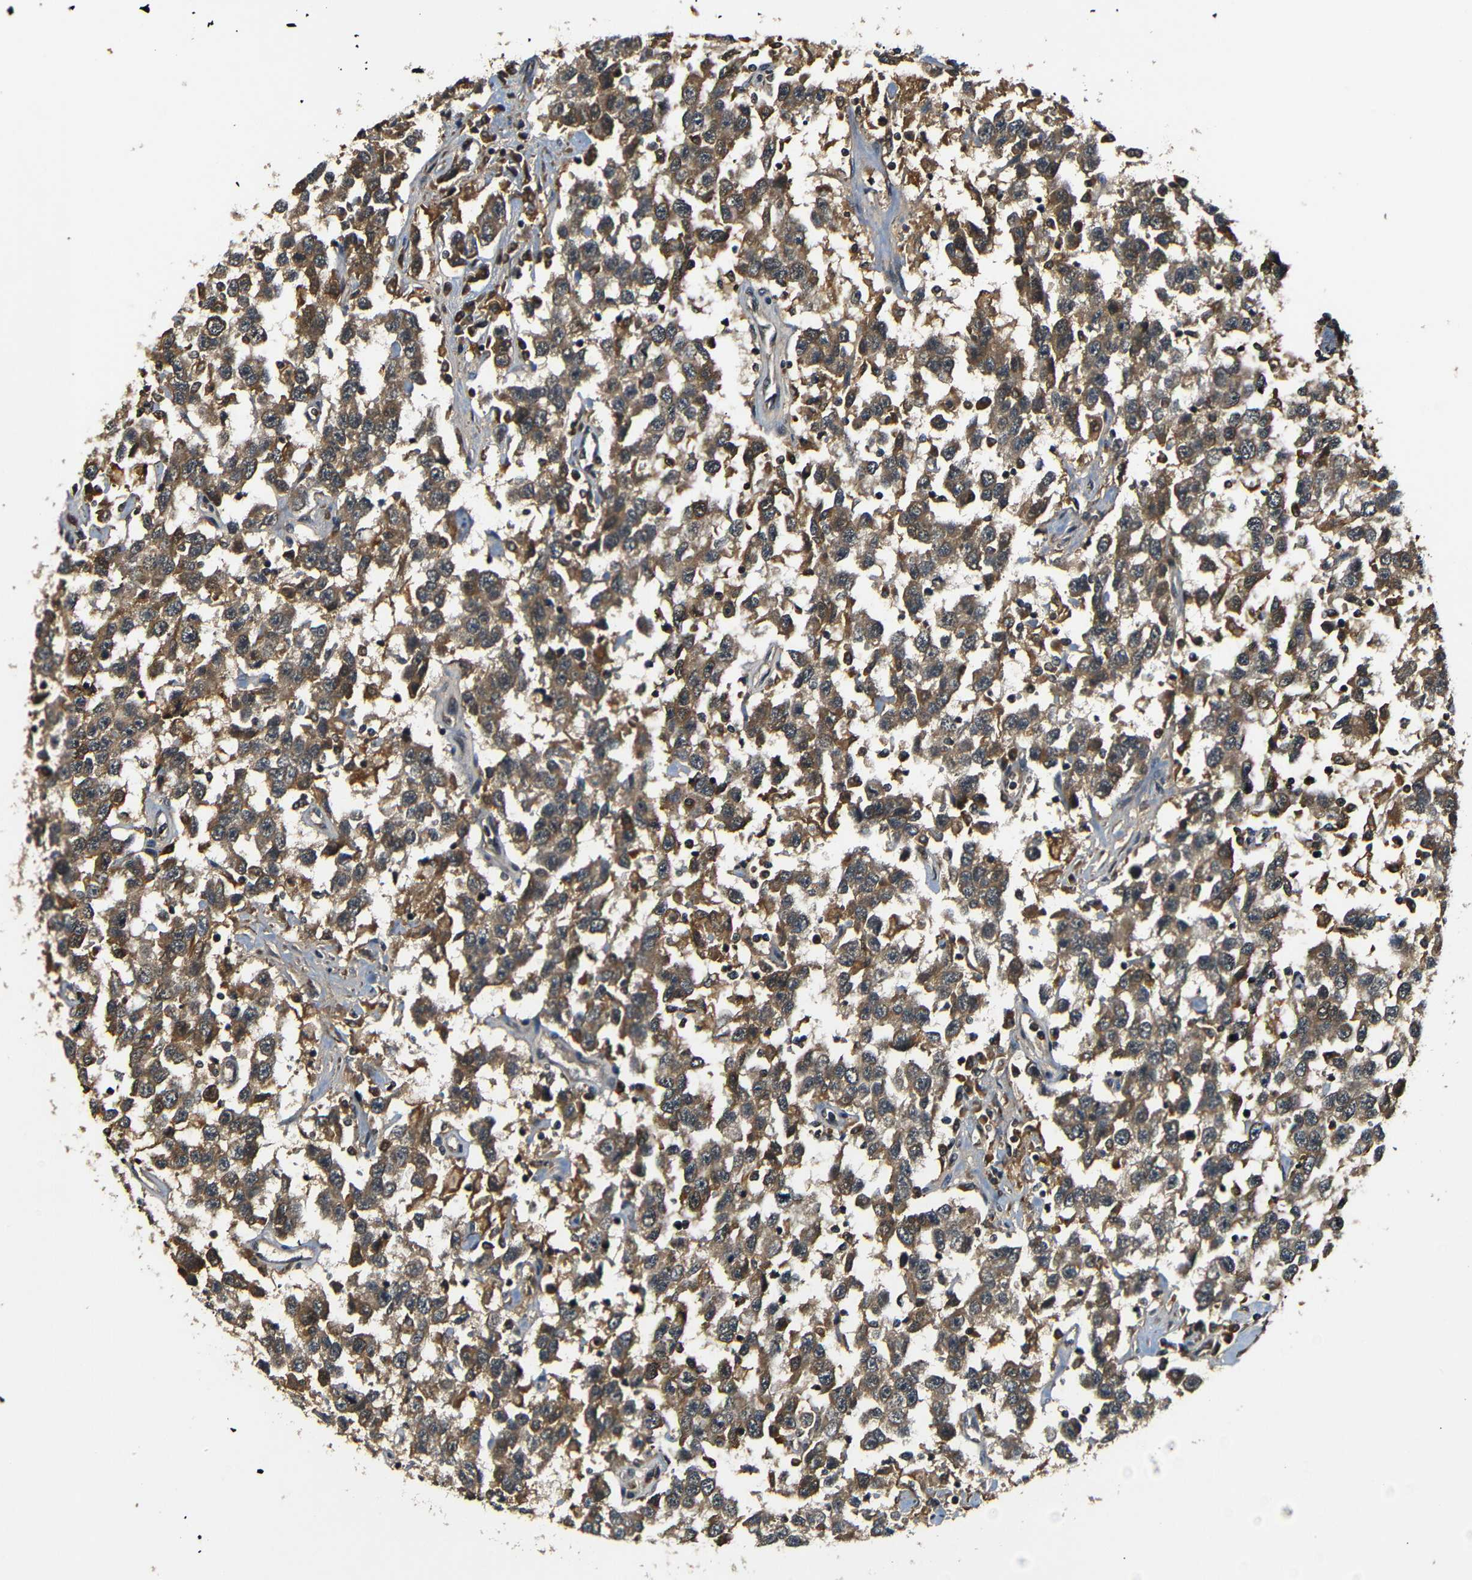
{"staining": {"intensity": "moderate", "quantity": ">75%", "location": "cytoplasmic/membranous"}, "tissue": "testis cancer", "cell_type": "Tumor cells", "image_type": "cancer", "snomed": [{"axis": "morphology", "description": "Seminoma, NOS"}, {"axis": "topography", "description": "Testis"}], "caption": "Immunohistochemistry (IHC) image of human testis cancer (seminoma) stained for a protein (brown), which demonstrates medium levels of moderate cytoplasmic/membranous expression in about >75% of tumor cells.", "gene": "TANK", "patient": {"sex": "male", "age": 41}}